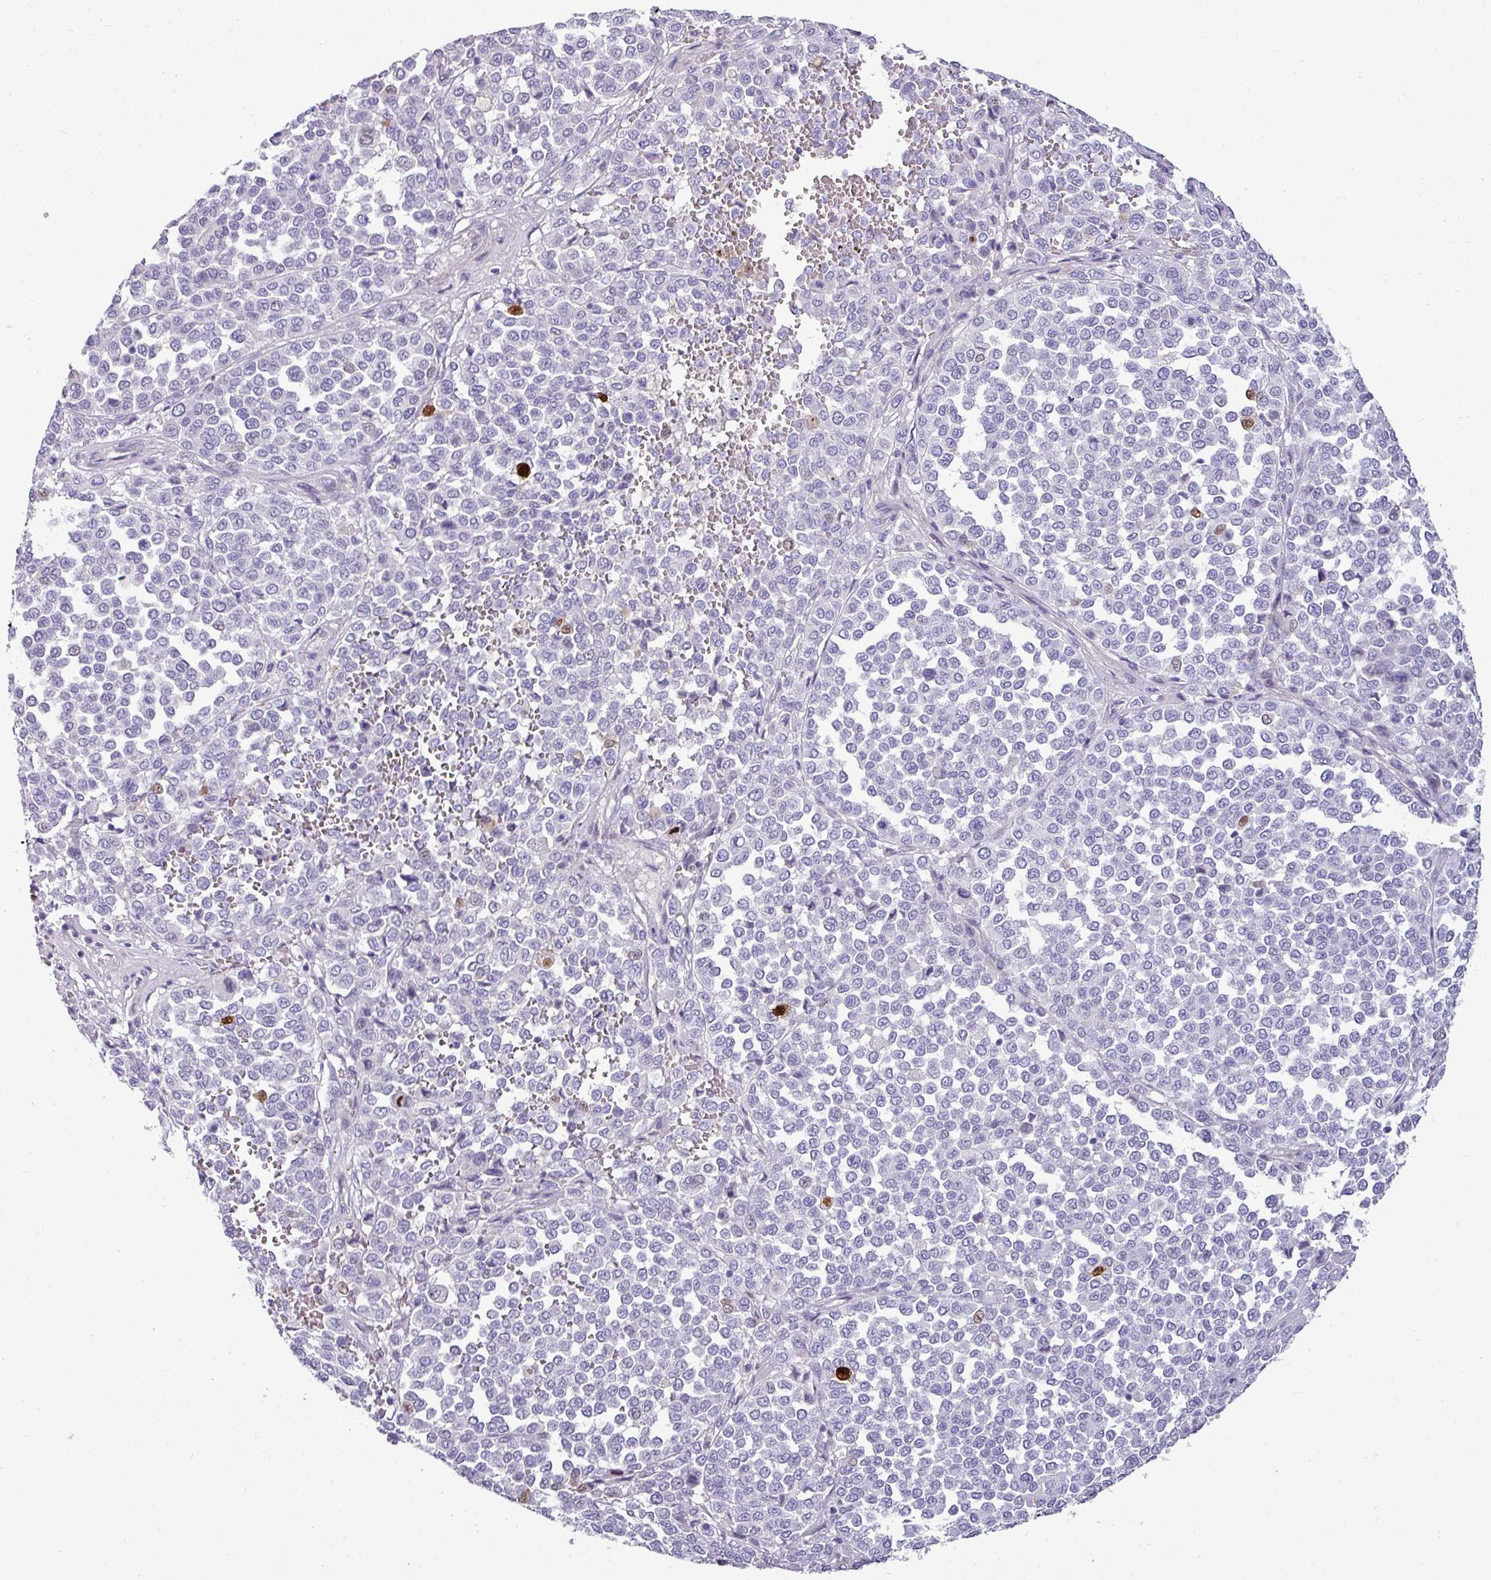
{"staining": {"intensity": "negative", "quantity": "none", "location": "none"}, "tissue": "melanoma", "cell_type": "Tumor cells", "image_type": "cancer", "snomed": [{"axis": "morphology", "description": "Malignant melanoma, Metastatic site"}, {"axis": "topography", "description": "Pancreas"}], "caption": "IHC image of melanoma stained for a protein (brown), which displays no positivity in tumor cells.", "gene": "VCX2", "patient": {"sex": "female", "age": 30}}